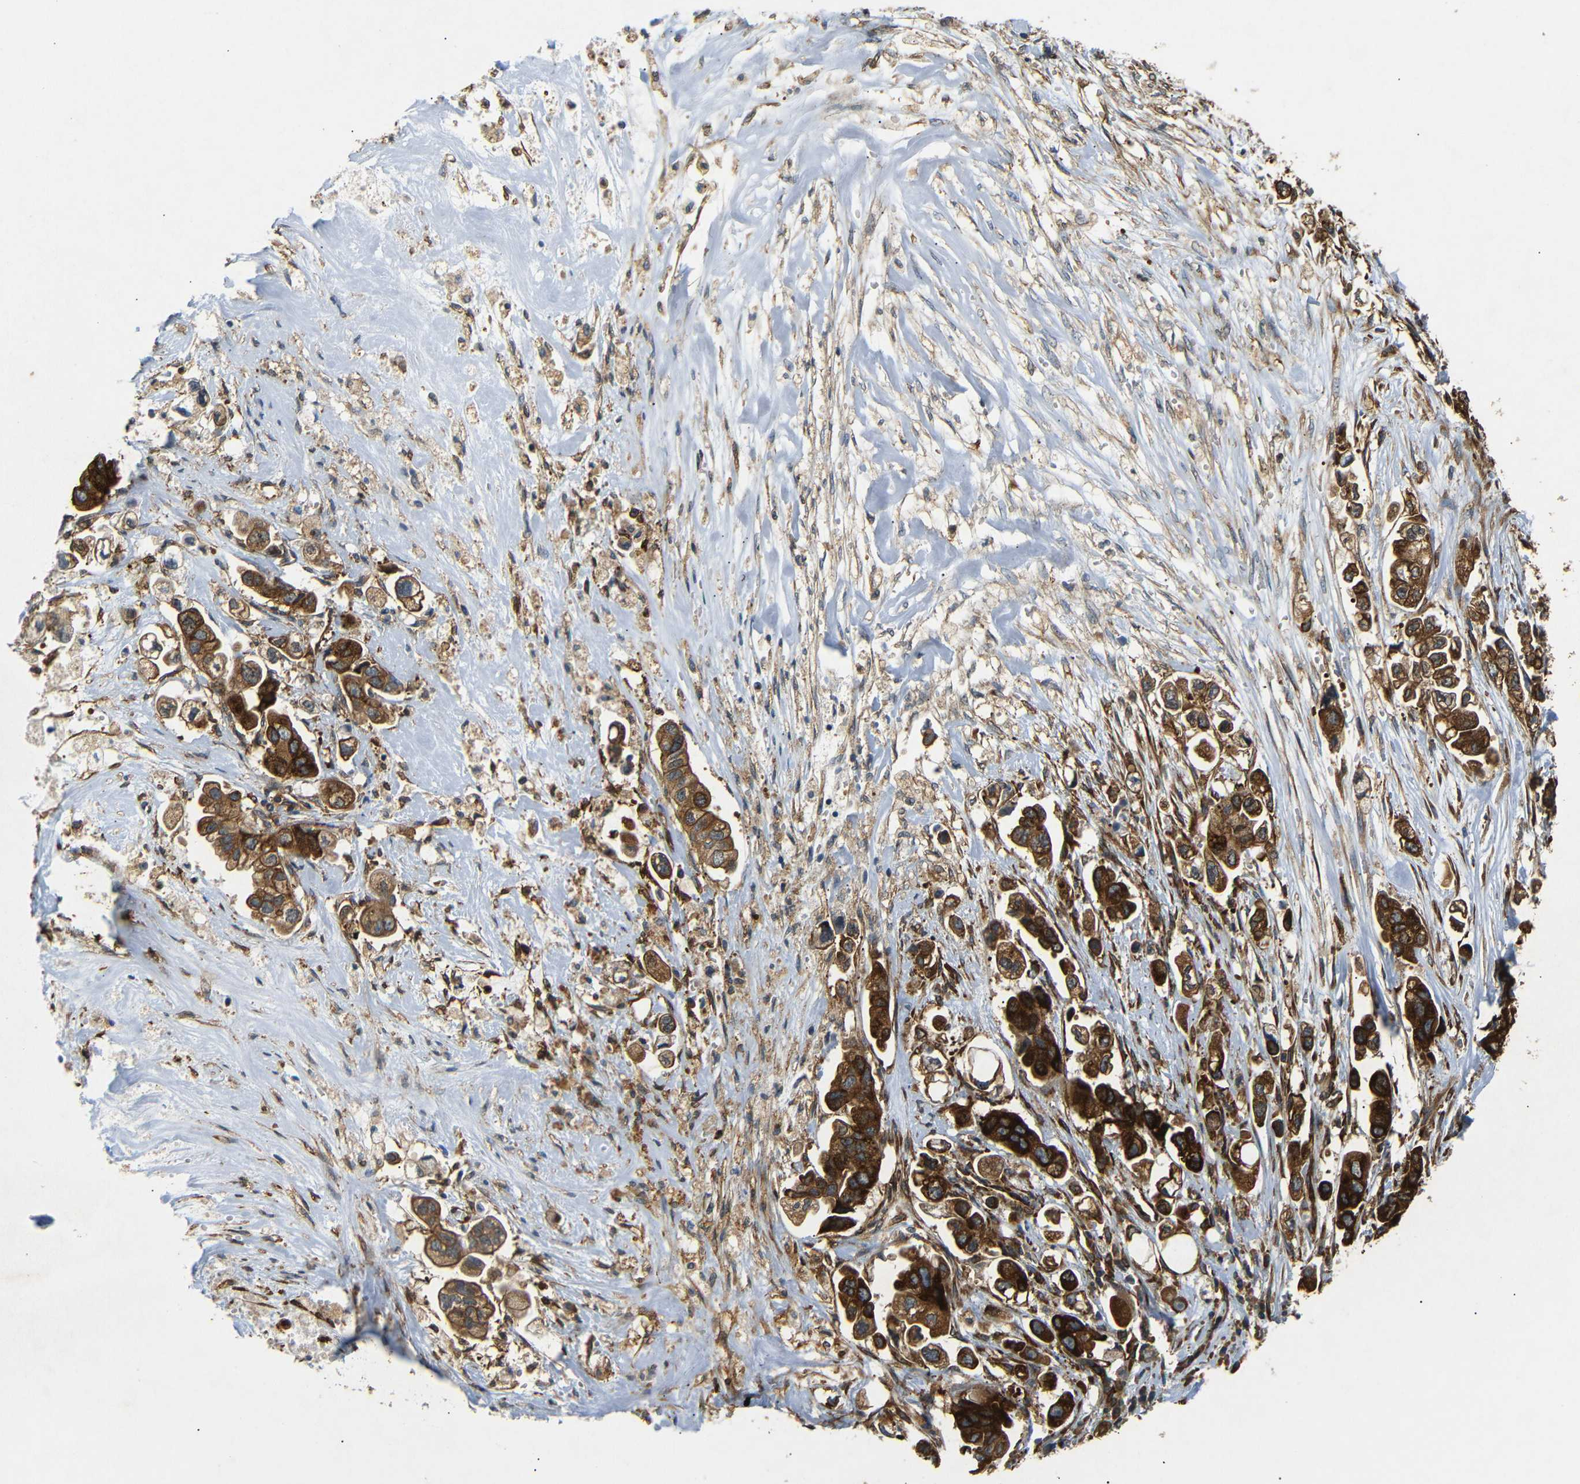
{"staining": {"intensity": "strong", "quantity": ">75%", "location": "cytoplasmic/membranous"}, "tissue": "stomach cancer", "cell_type": "Tumor cells", "image_type": "cancer", "snomed": [{"axis": "morphology", "description": "Adenocarcinoma, NOS"}, {"axis": "topography", "description": "Stomach"}], "caption": "Immunohistochemical staining of human stomach adenocarcinoma shows high levels of strong cytoplasmic/membranous protein positivity in about >75% of tumor cells.", "gene": "BTF3", "patient": {"sex": "male", "age": 62}}